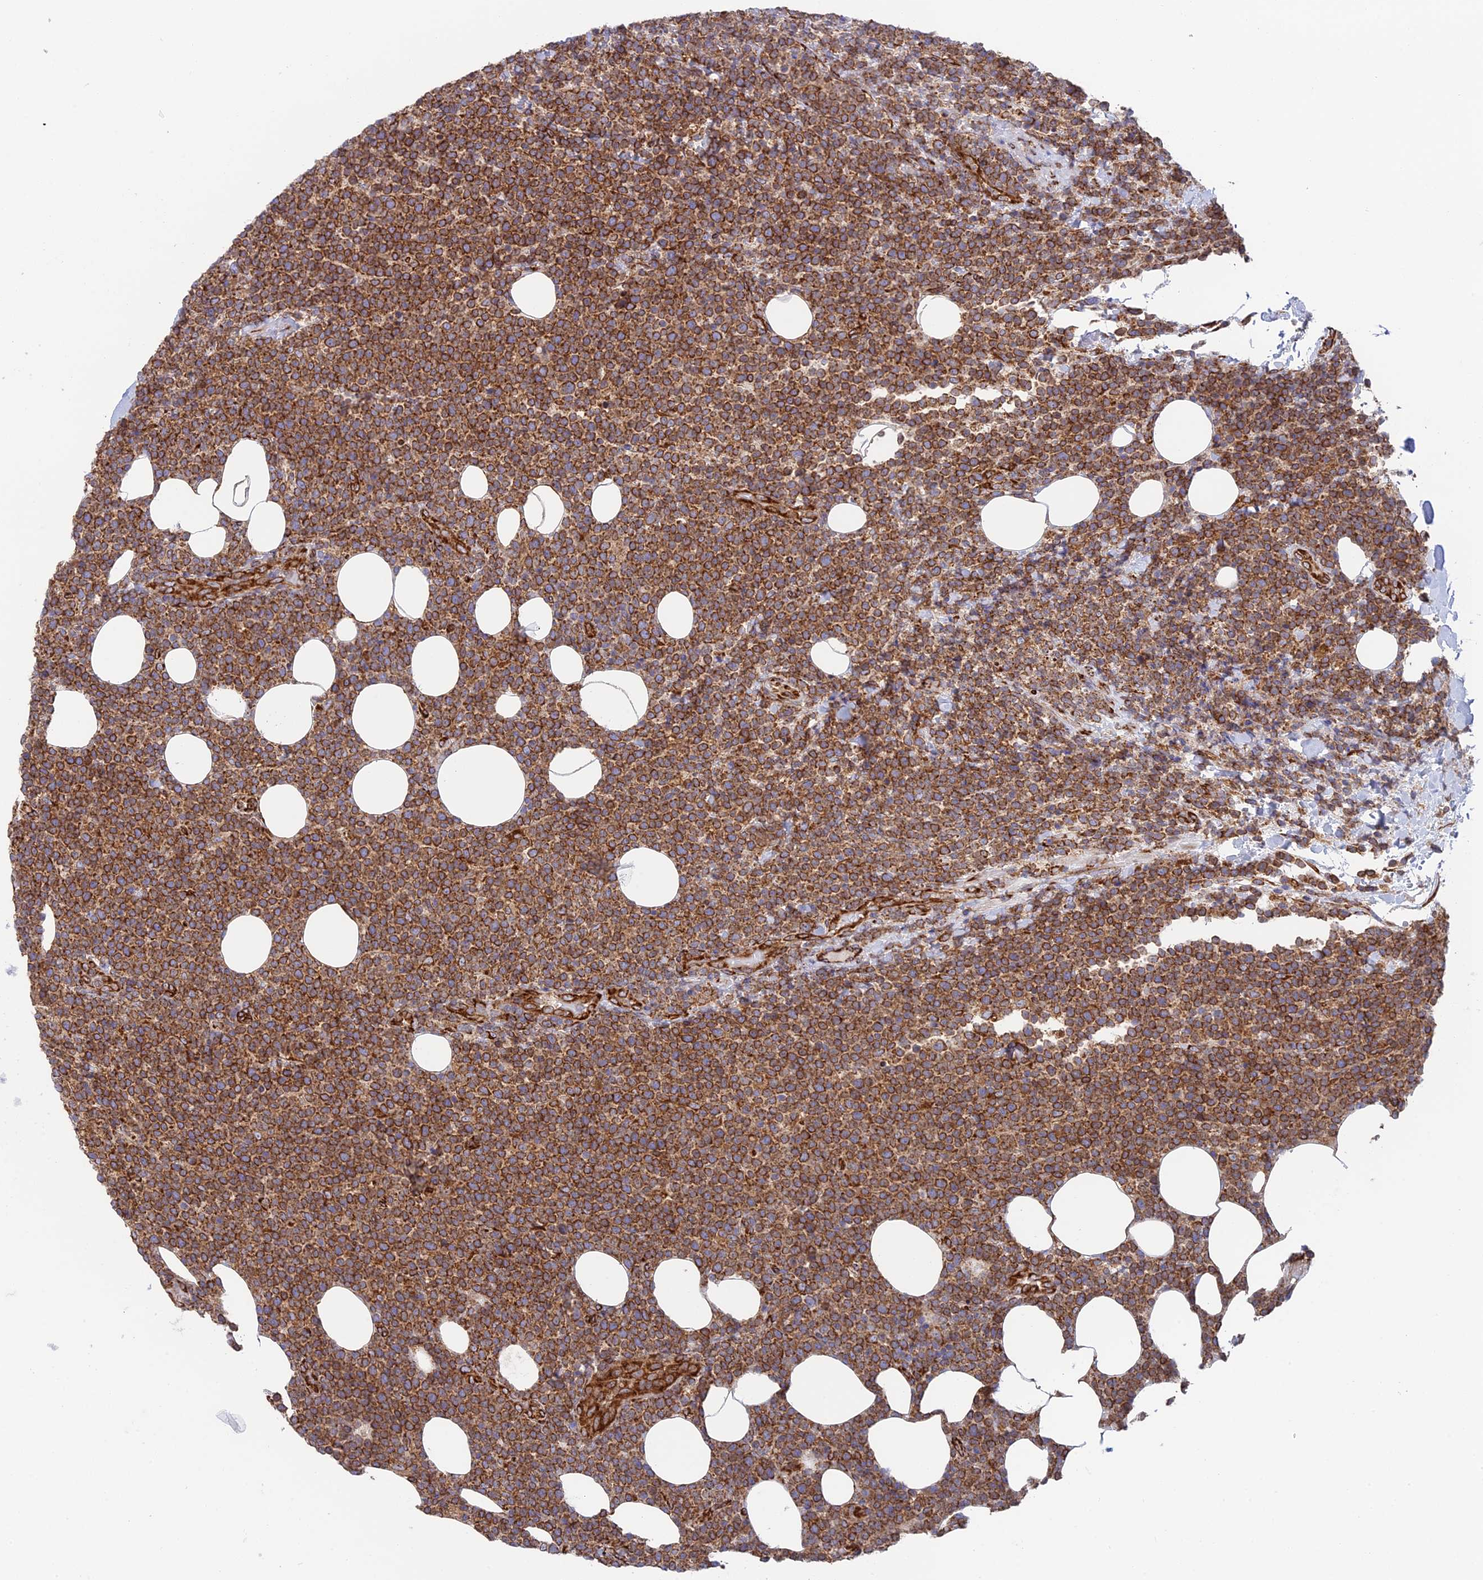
{"staining": {"intensity": "strong", "quantity": ">75%", "location": "cytoplasmic/membranous"}, "tissue": "lymphoma", "cell_type": "Tumor cells", "image_type": "cancer", "snomed": [{"axis": "morphology", "description": "Malignant lymphoma, non-Hodgkin's type, High grade"}, {"axis": "topography", "description": "Lymph node"}], "caption": "Lymphoma was stained to show a protein in brown. There is high levels of strong cytoplasmic/membranous expression in about >75% of tumor cells.", "gene": "CCDC69", "patient": {"sex": "male", "age": 61}}